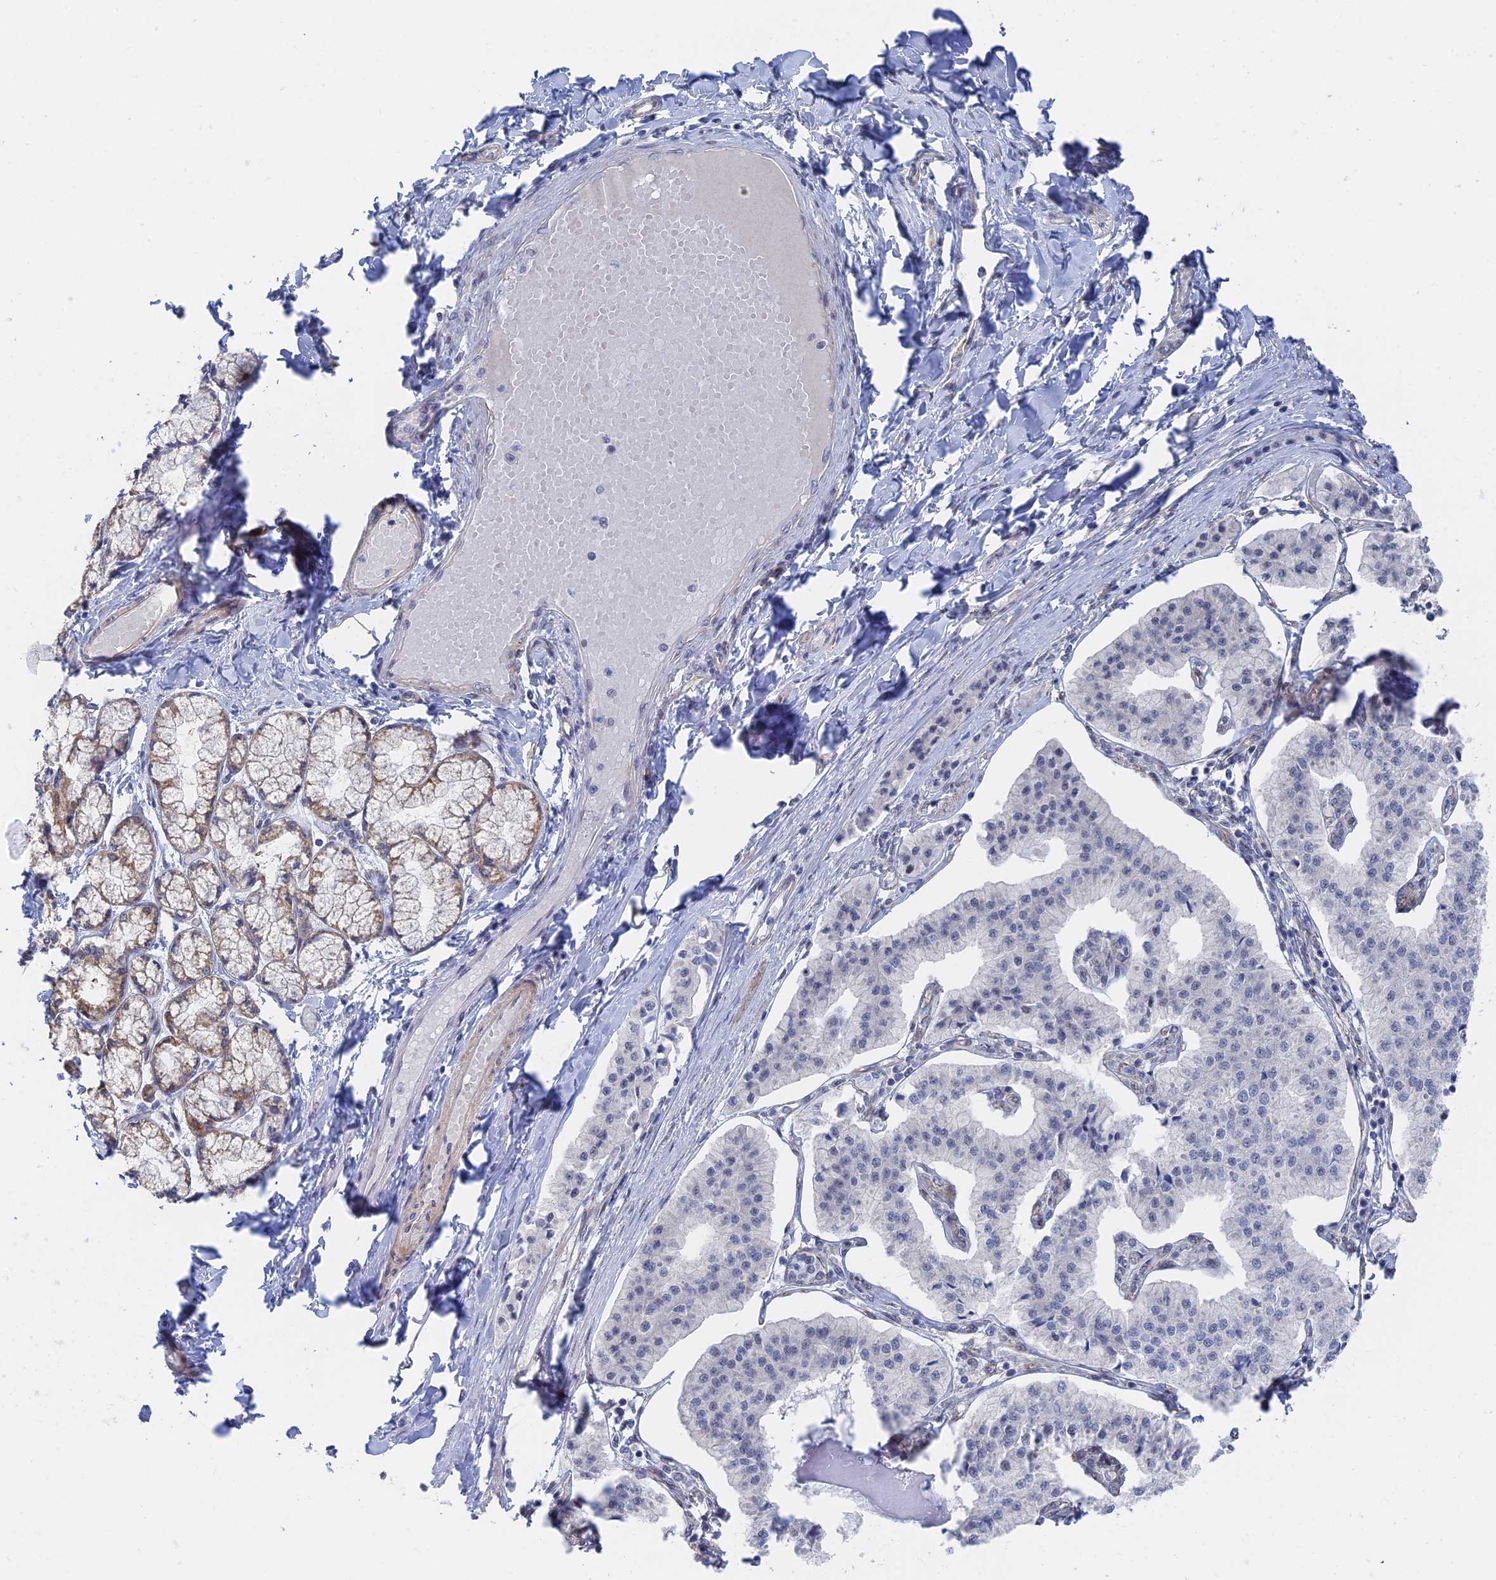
{"staining": {"intensity": "negative", "quantity": "none", "location": "none"}, "tissue": "pancreatic cancer", "cell_type": "Tumor cells", "image_type": "cancer", "snomed": [{"axis": "morphology", "description": "Adenocarcinoma, NOS"}, {"axis": "topography", "description": "Pancreas"}], "caption": "The immunohistochemistry (IHC) histopathology image has no significant positivity in tumor cells of pancreatic cancer tissue.", "gene": "CFAP92", "patient": {"sex": "female", "age": 50}}